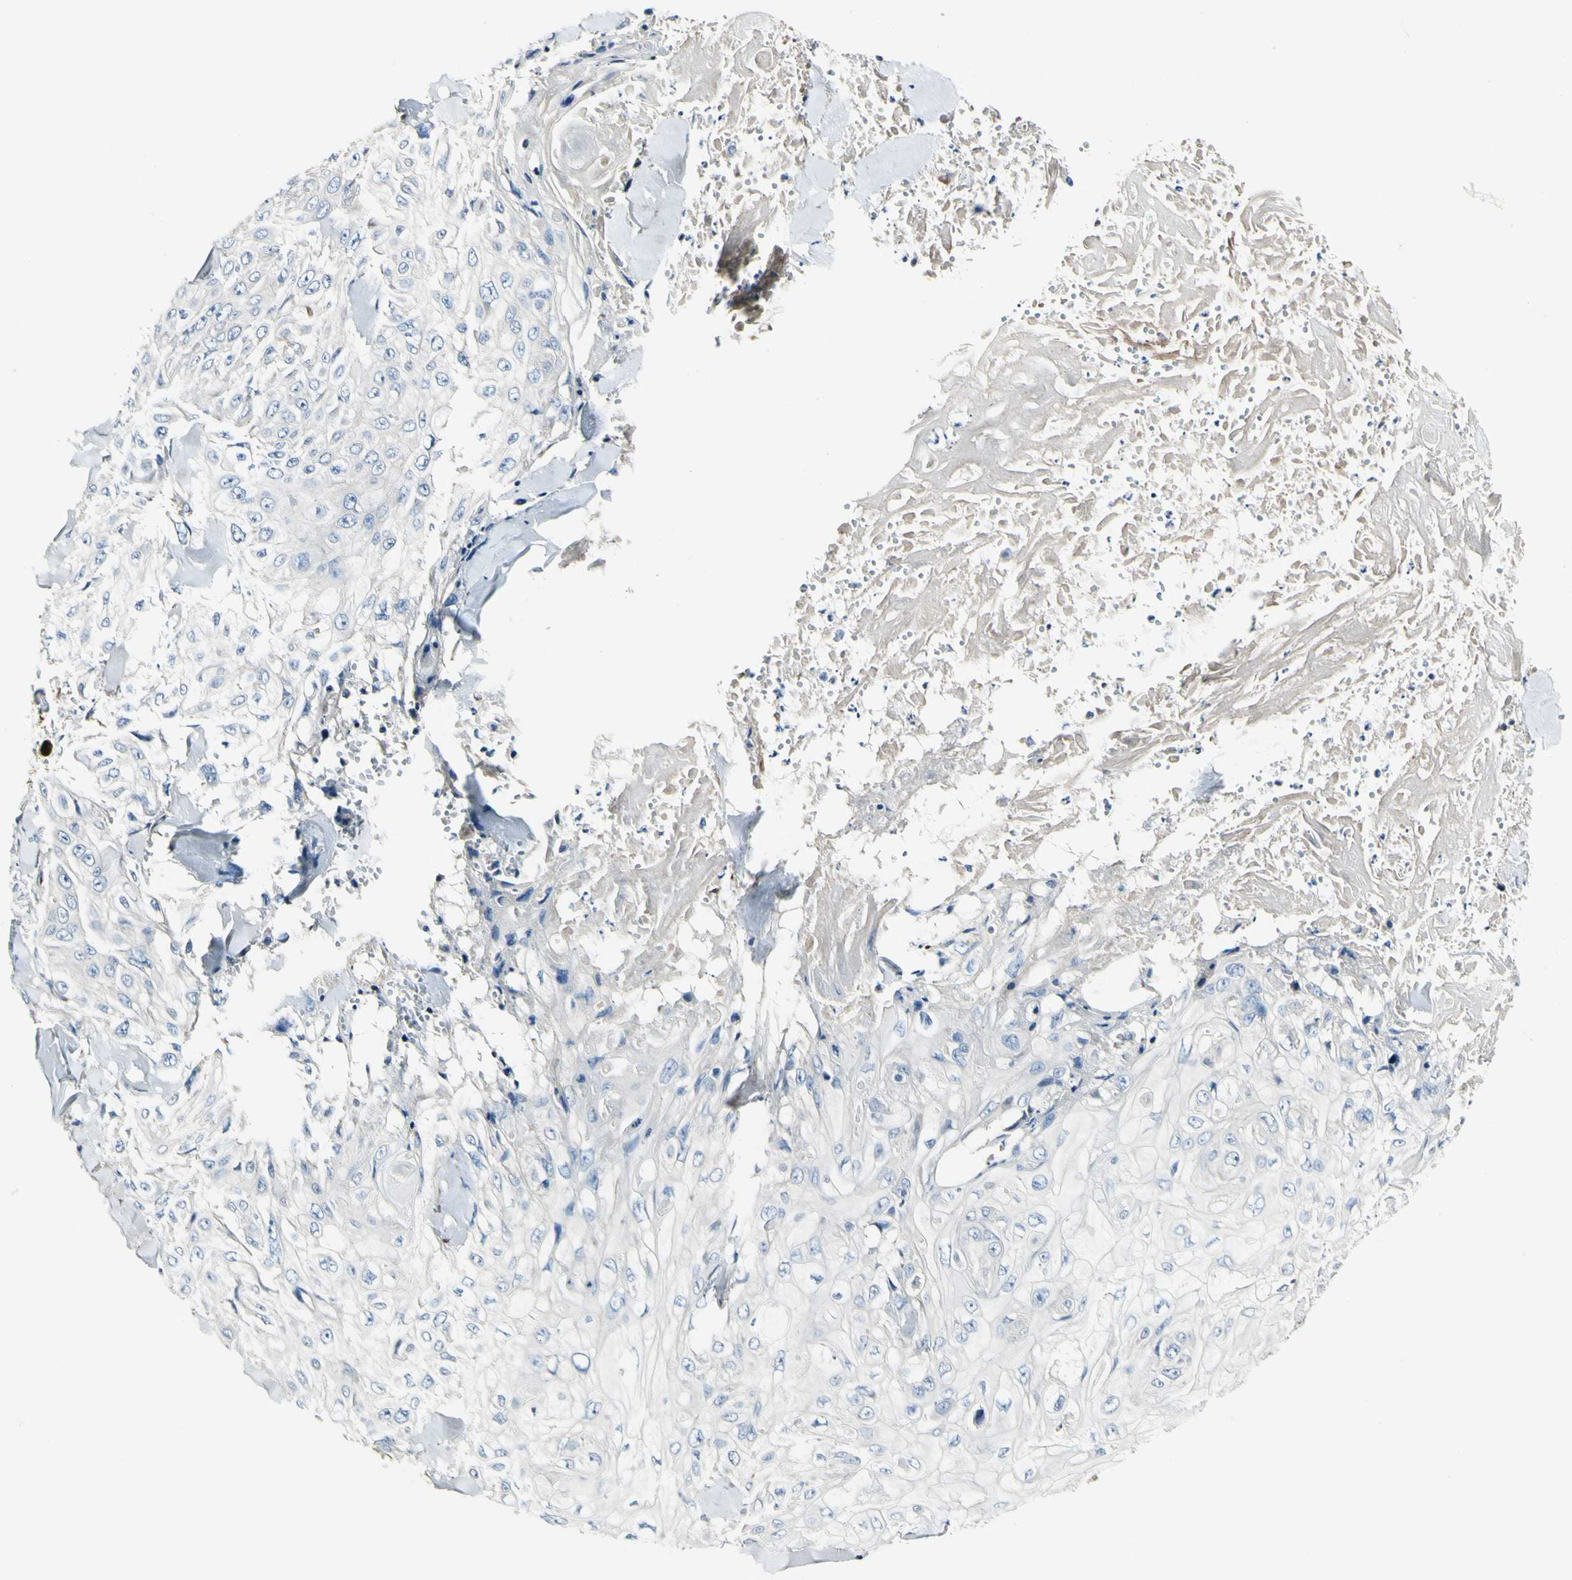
{"staining": {"intensity": "negative", "quantity": "none", "location": "none"}, "tissue": "skin cancer", "cell_type": "Tumor cells", "image_type": "cancer", "snomed": [{"axis": "morphology", "description": "Squamous cell carcinoma, NOS"}, {"axis": "topography", "description": "Skin"}], "caption": "Tumor cells show no significant expression in skin squamous cell carcinoma. (Brightfield microscopy of DAB immunohistochemistry (IHC) at high magnification).", "gene": "COL6A3", "patient": {"sex": "male", "age": 86}}